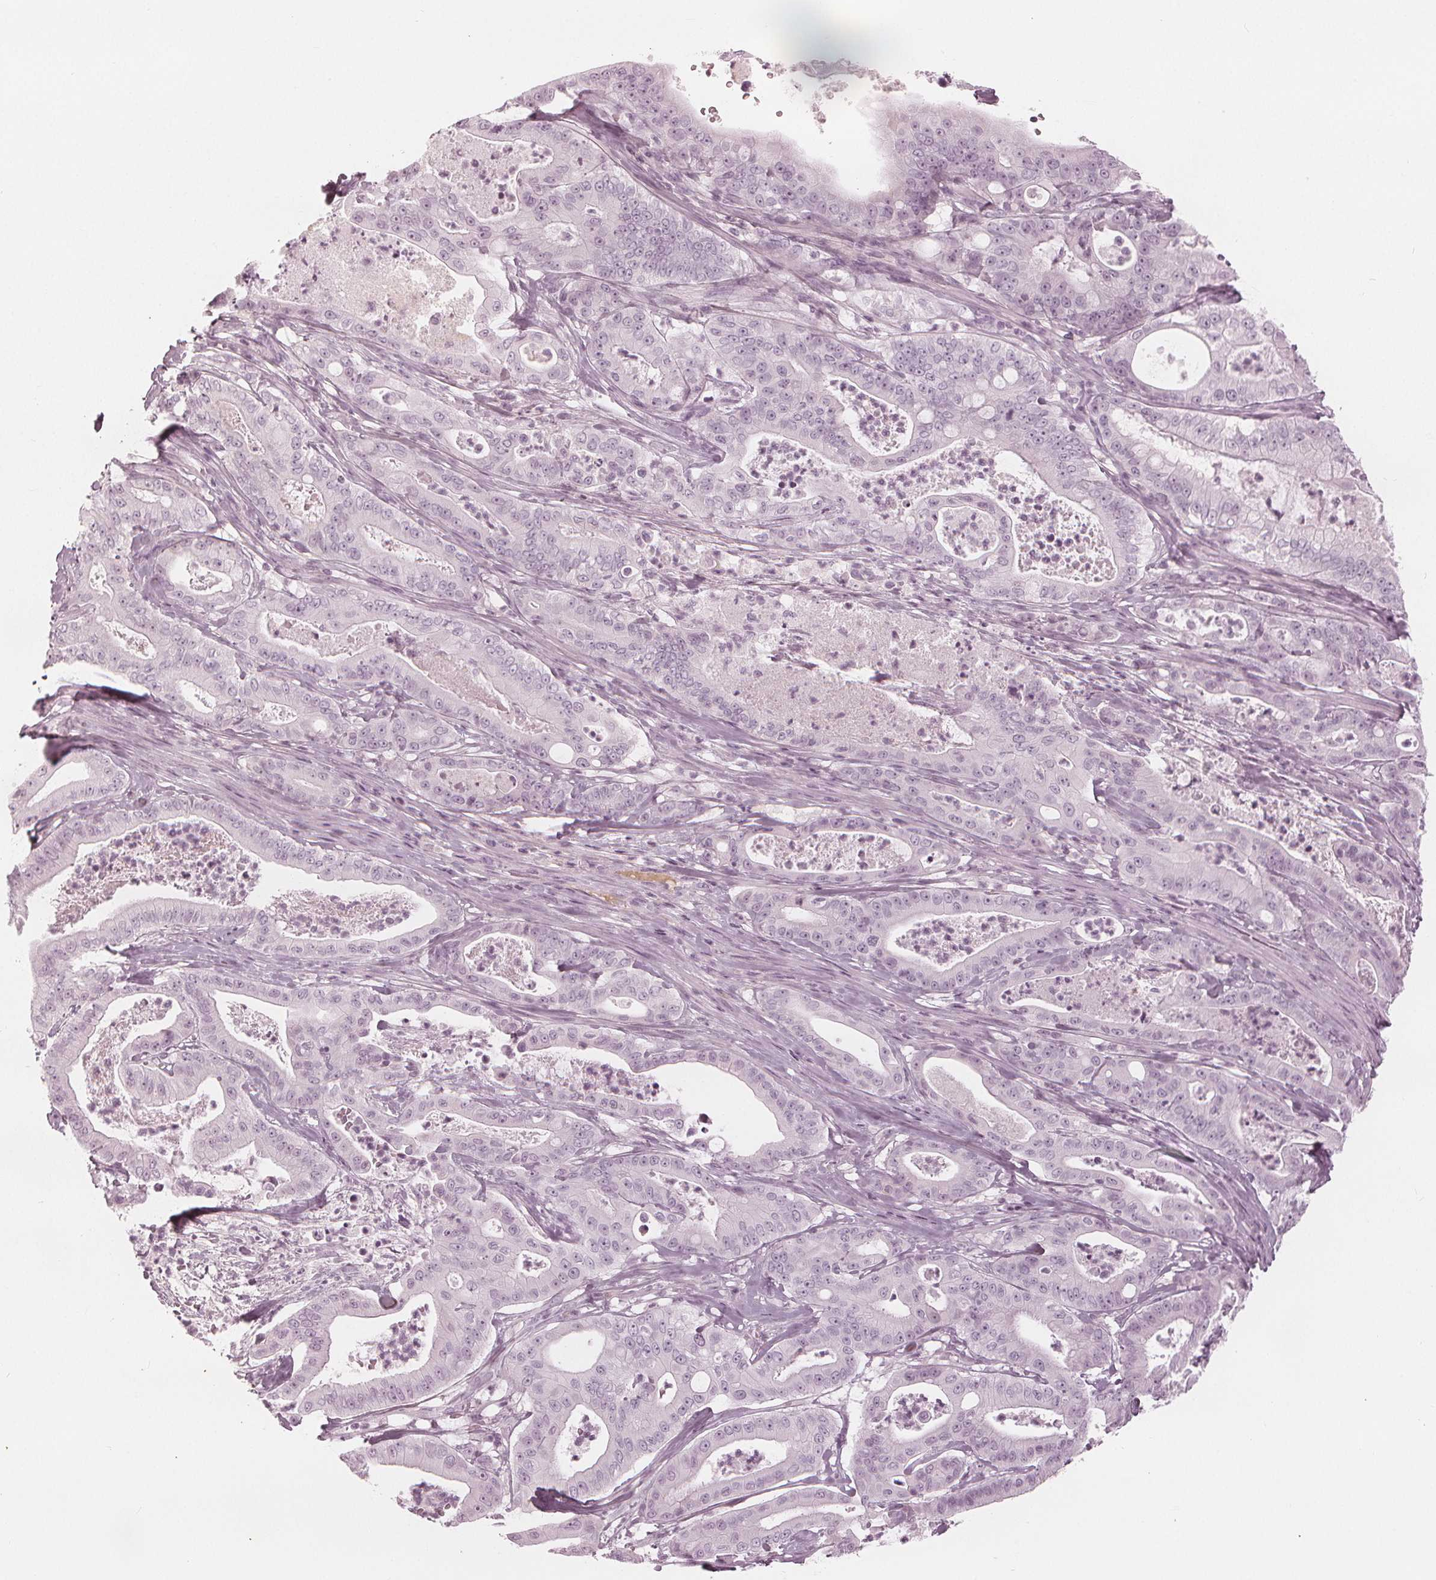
{"staining": {"intensity": "negative", "quantity": "none", "location": "none"}, "tissue": "pancreatic cancer", "cell_type": "Tumor cells", "image_type": "cancer", "snomed": [{"axis": "morphology", "description": "Adenocarcinoma, NOS"}, {"axis": "topography", "description": "Pancreas"}], "caption": "An immunohistochemistry photomicrograph of pancreatic cancer (adenocarcinoma) is shown. There is no staining in tumor cells of pancreatic cancer (adenocarcinoma).", "gene": "PAEP", "patient": {"sex": "male", "age": 71}}